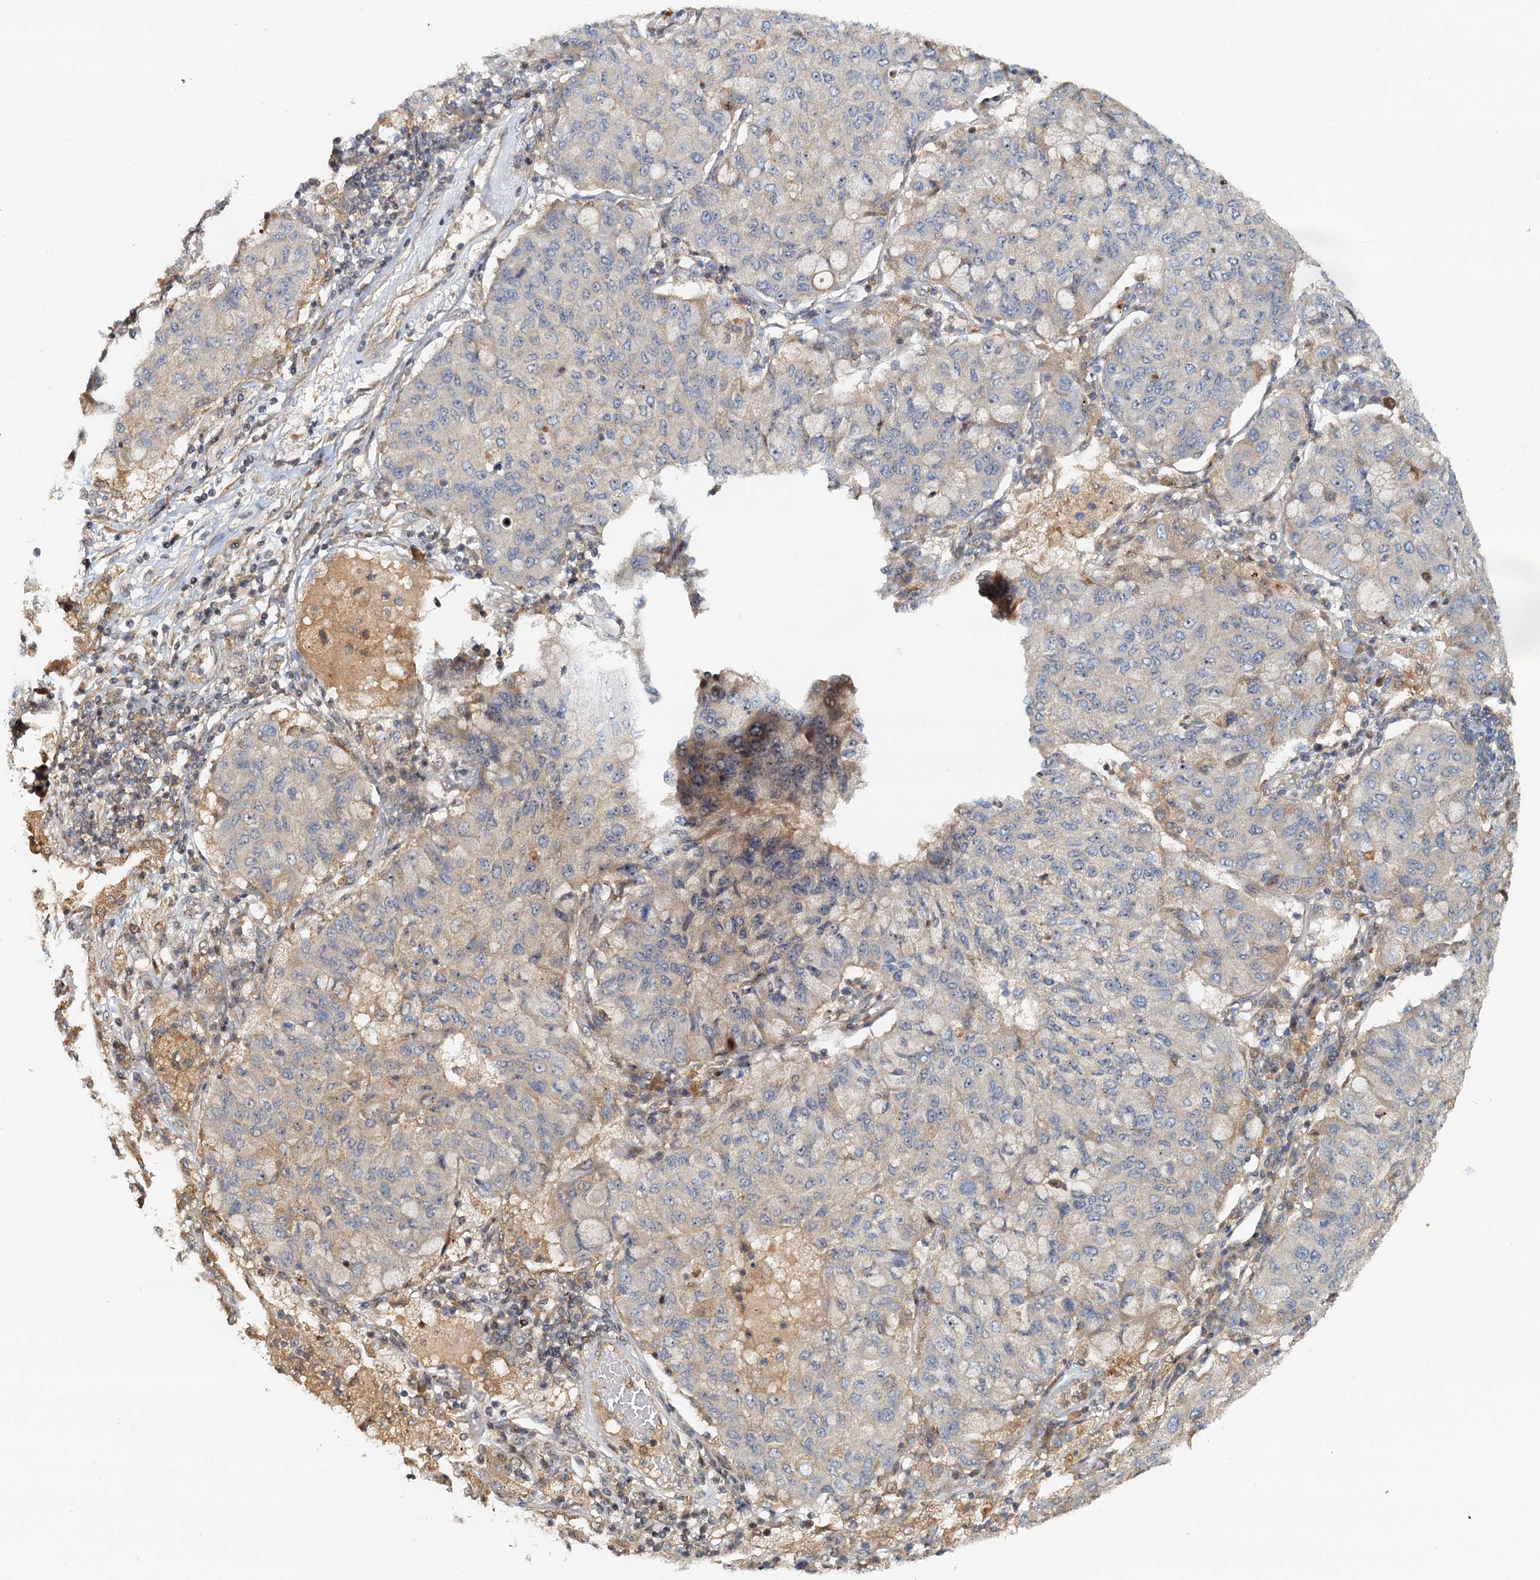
{"staining": {"intensity": "negative", "quantity": "none", "location": "none"}, "tissue": "lung cancer", "cell_type": "Tumor cells", "image_type": "cancer", "snomed": [{"axis": "morphology", "description": "Squamous cell carcinoma, NOS"}, {"axis": "topography", "description": "Lung"}], "caption": "Photomicrograph shows no protein staining in tumor cells of lung squamous cell carcinoma tissue. (IHC, brightfield microscopy, high magnification).", "gene": "TOLLIP", "patient": {"sex": "male", "age": 74}}